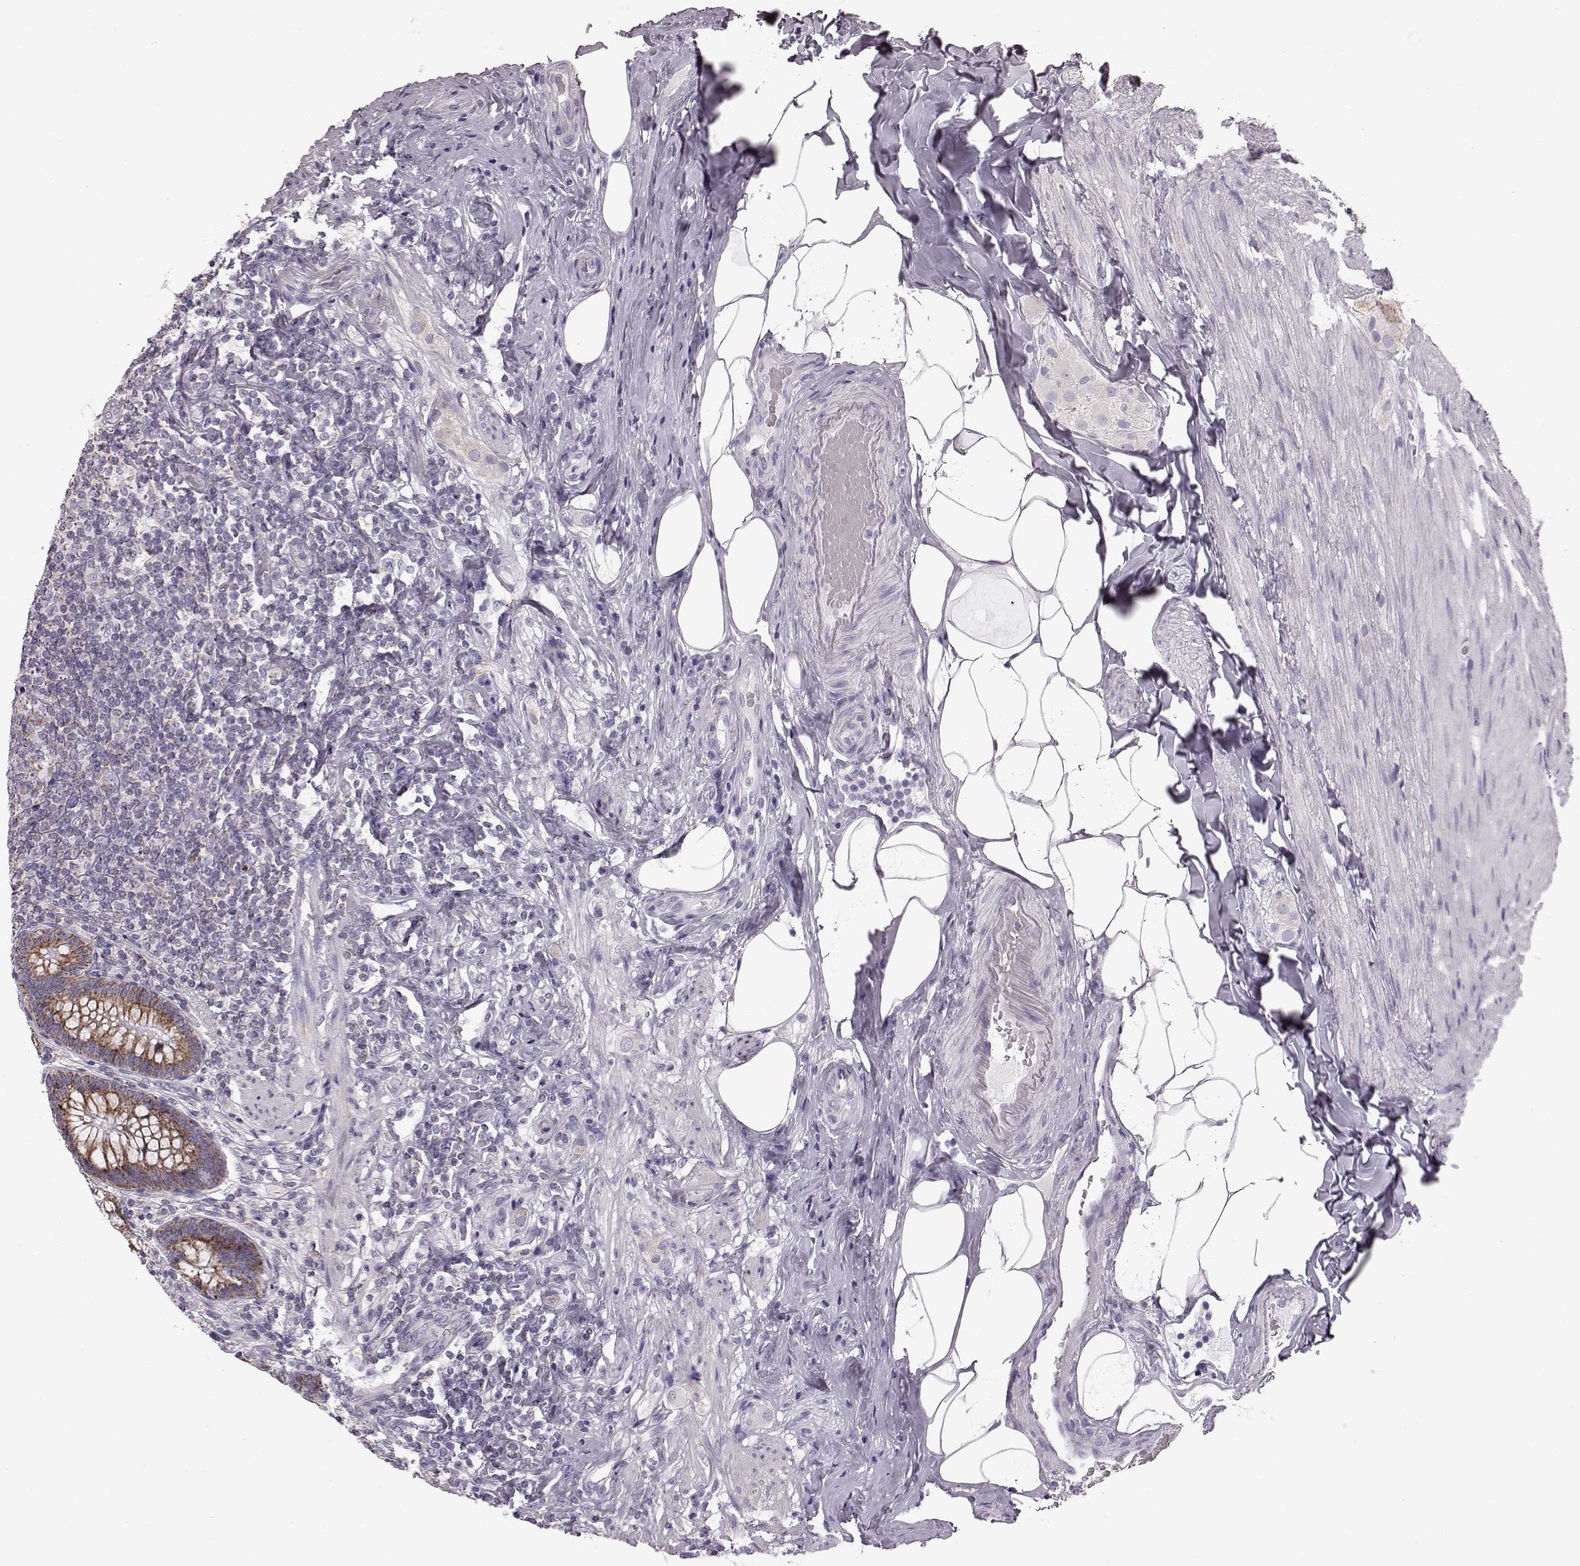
{"staining": {"intensity": "moderate", "quantity": ">75%", "location": "cytoplasmic/membranous"}, "tissue": "appendix", "cell_type": "Glandular cells", "image_type": "normal", "snomed": [{"axis": "morphology", "description": "Normal tissue, NOS"}, {"axis": "topography", "description": "Appendix"}], "caption": "Immunohistochemistry (IHC) of benign appendix exhibits medium levels of moderate cytoplasmic/membranous positivity in about >75% of glandular cells. Immunohistochemistry stains the protein in brown and the nuclei are stained blue.", "gene": "ATP5MF", "patient": {"sex": "male", "age": 47}}